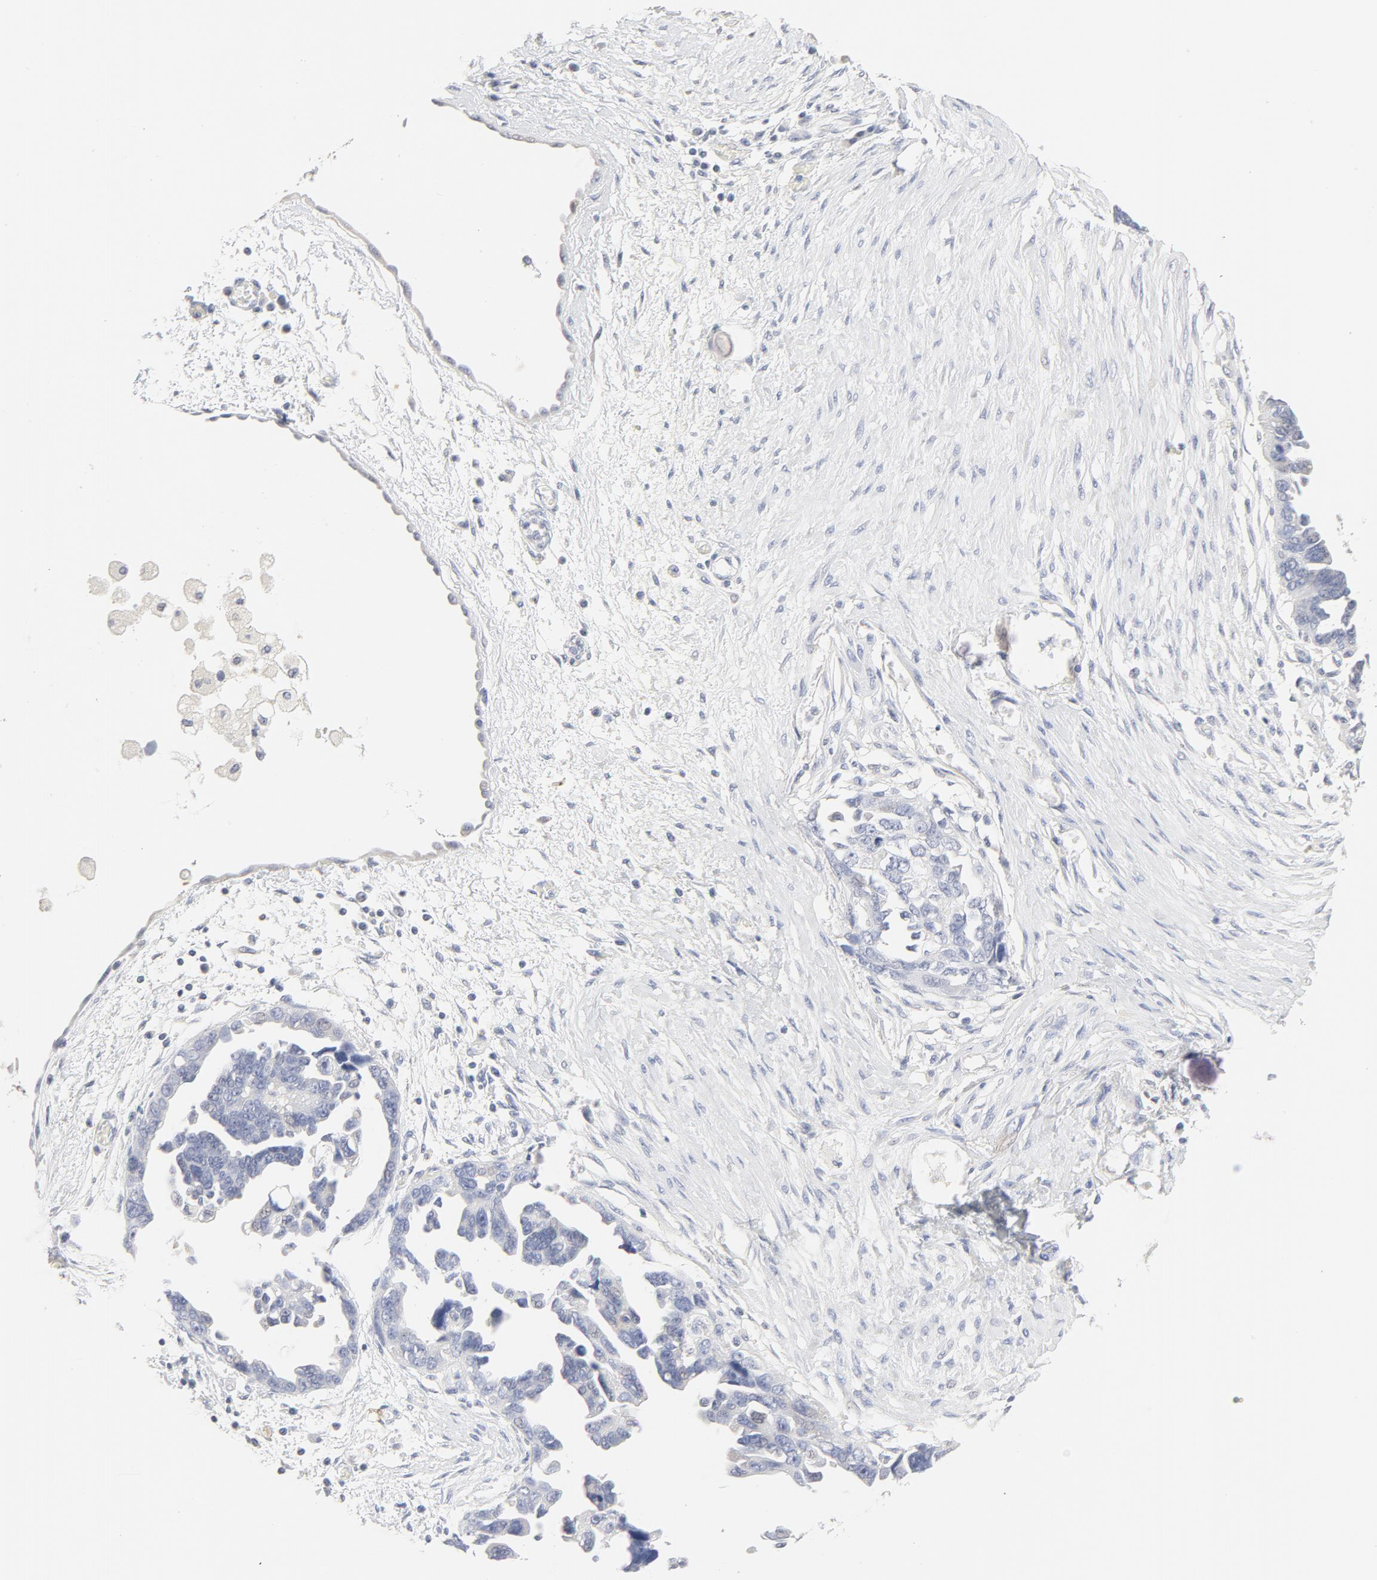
{"staining": {"intensity": "negative", "quantity": "none", "location": "none"}, "tissue": "ovarian cancer", "cell_type": "Tumor cells", "image_type": "cancer", "snomed": [{"axis": "morphology", "description": "Cystadenocarcinoma, serous, NOS"}, {"axis": "topography", "description": "Ovary"}], "caption": "Immunohistochemistry (IHC) micrograph of ovarian cancer stained for a protein (brown), which reveals no positivity in tumor cells.", "gene": "FCGBP", "patient": {"sex": "female", "age": 63}}